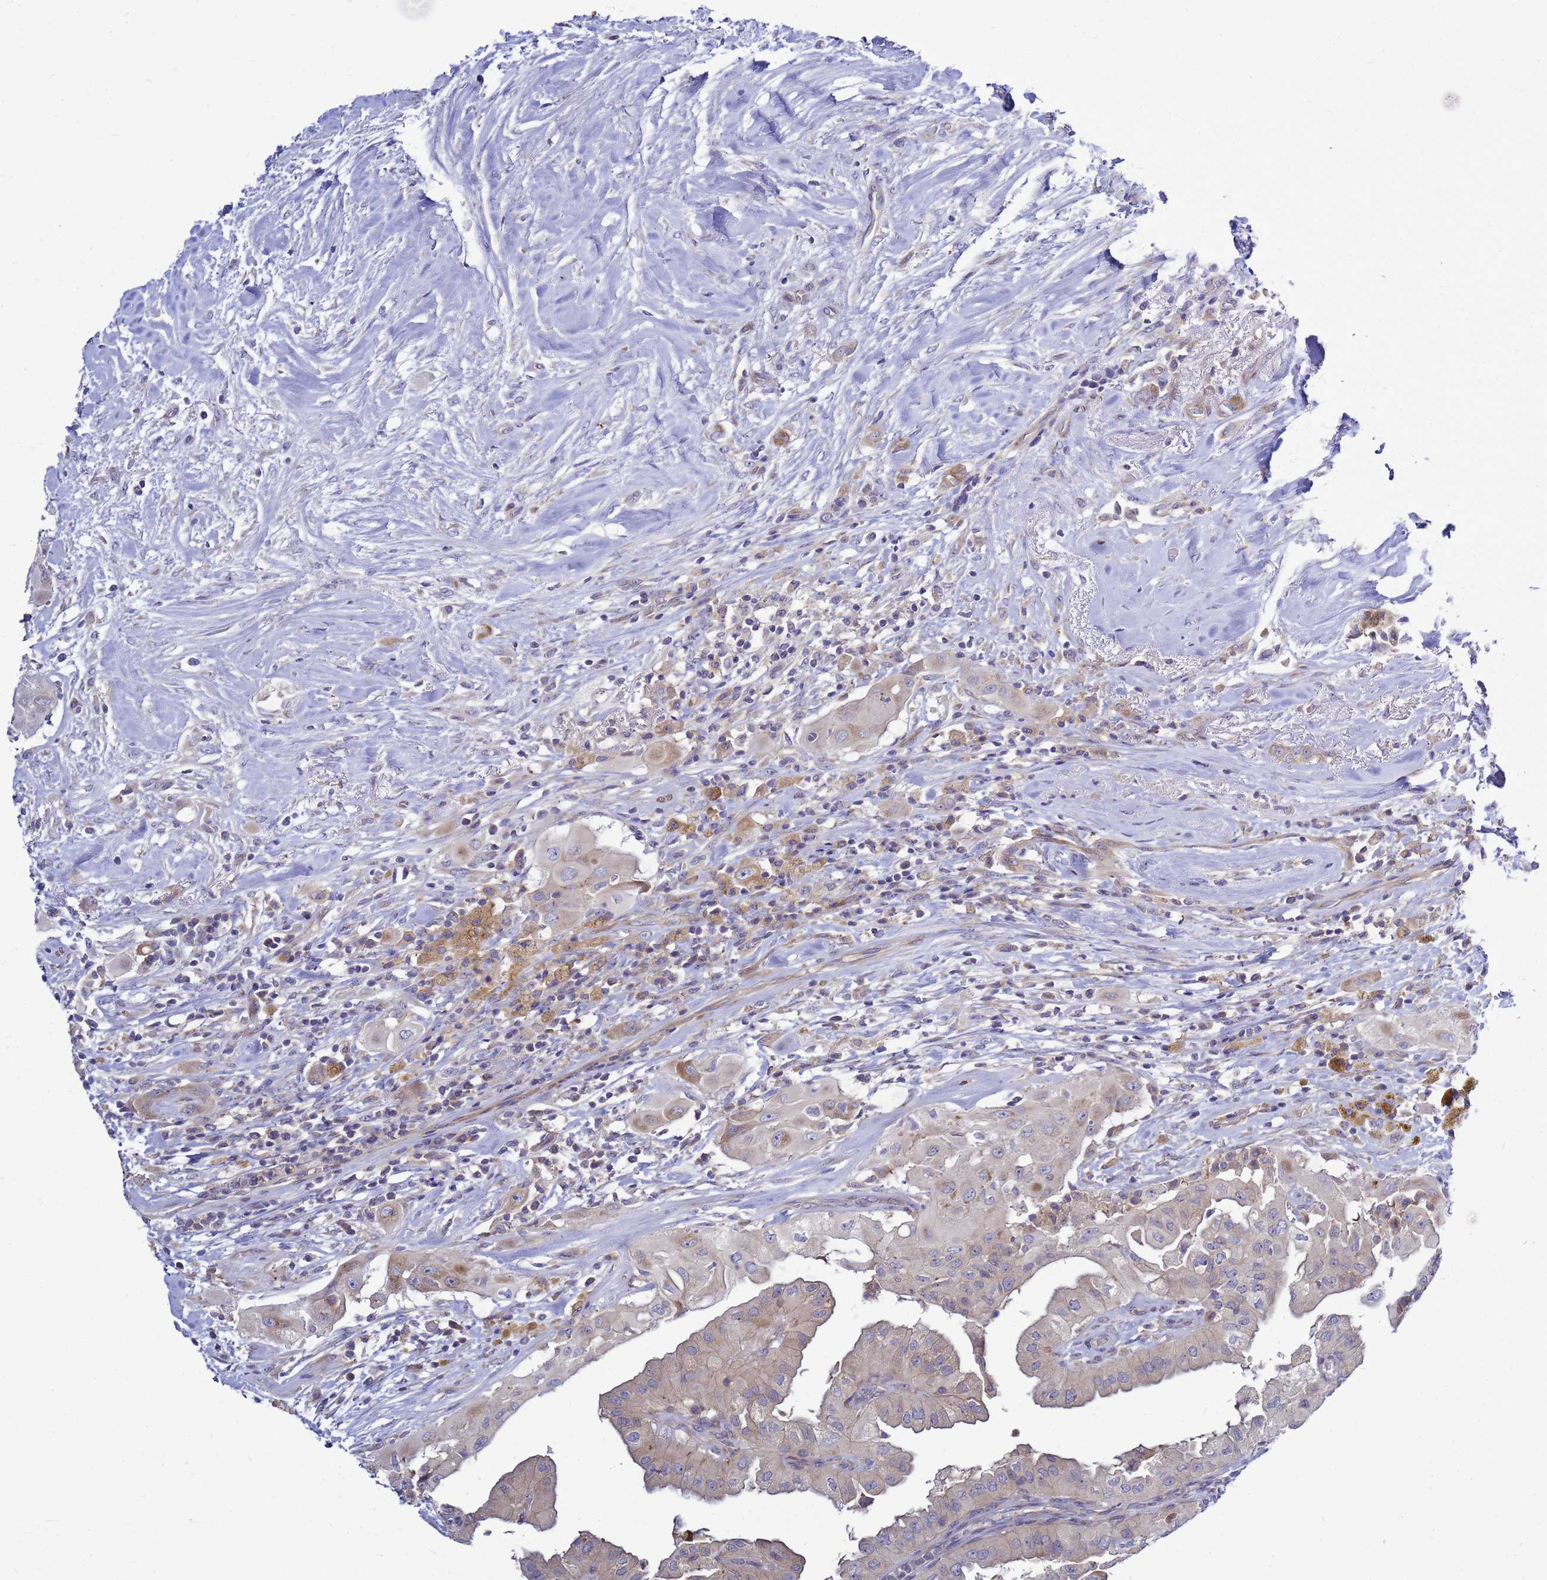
{"staining": {"intensity": "weak", "quantity": "<25%", "location": "cytoplasmic/membranous"}, "tissue": "thyroid cancer", "cell_type": "Tumor cells", "image_type": "cancer", "snomed": [{"axis": "morphology", "description": "Papillary adenocarcinoma, NOS"}, {"axis": "topography", "description": "Thyroid gland"}], "caption": "Thyroid cancer stained for a protein using IHC displays no expression tumor cells.", "gene": "MON1B", "patient": {"sex": "female", "age": 59}}